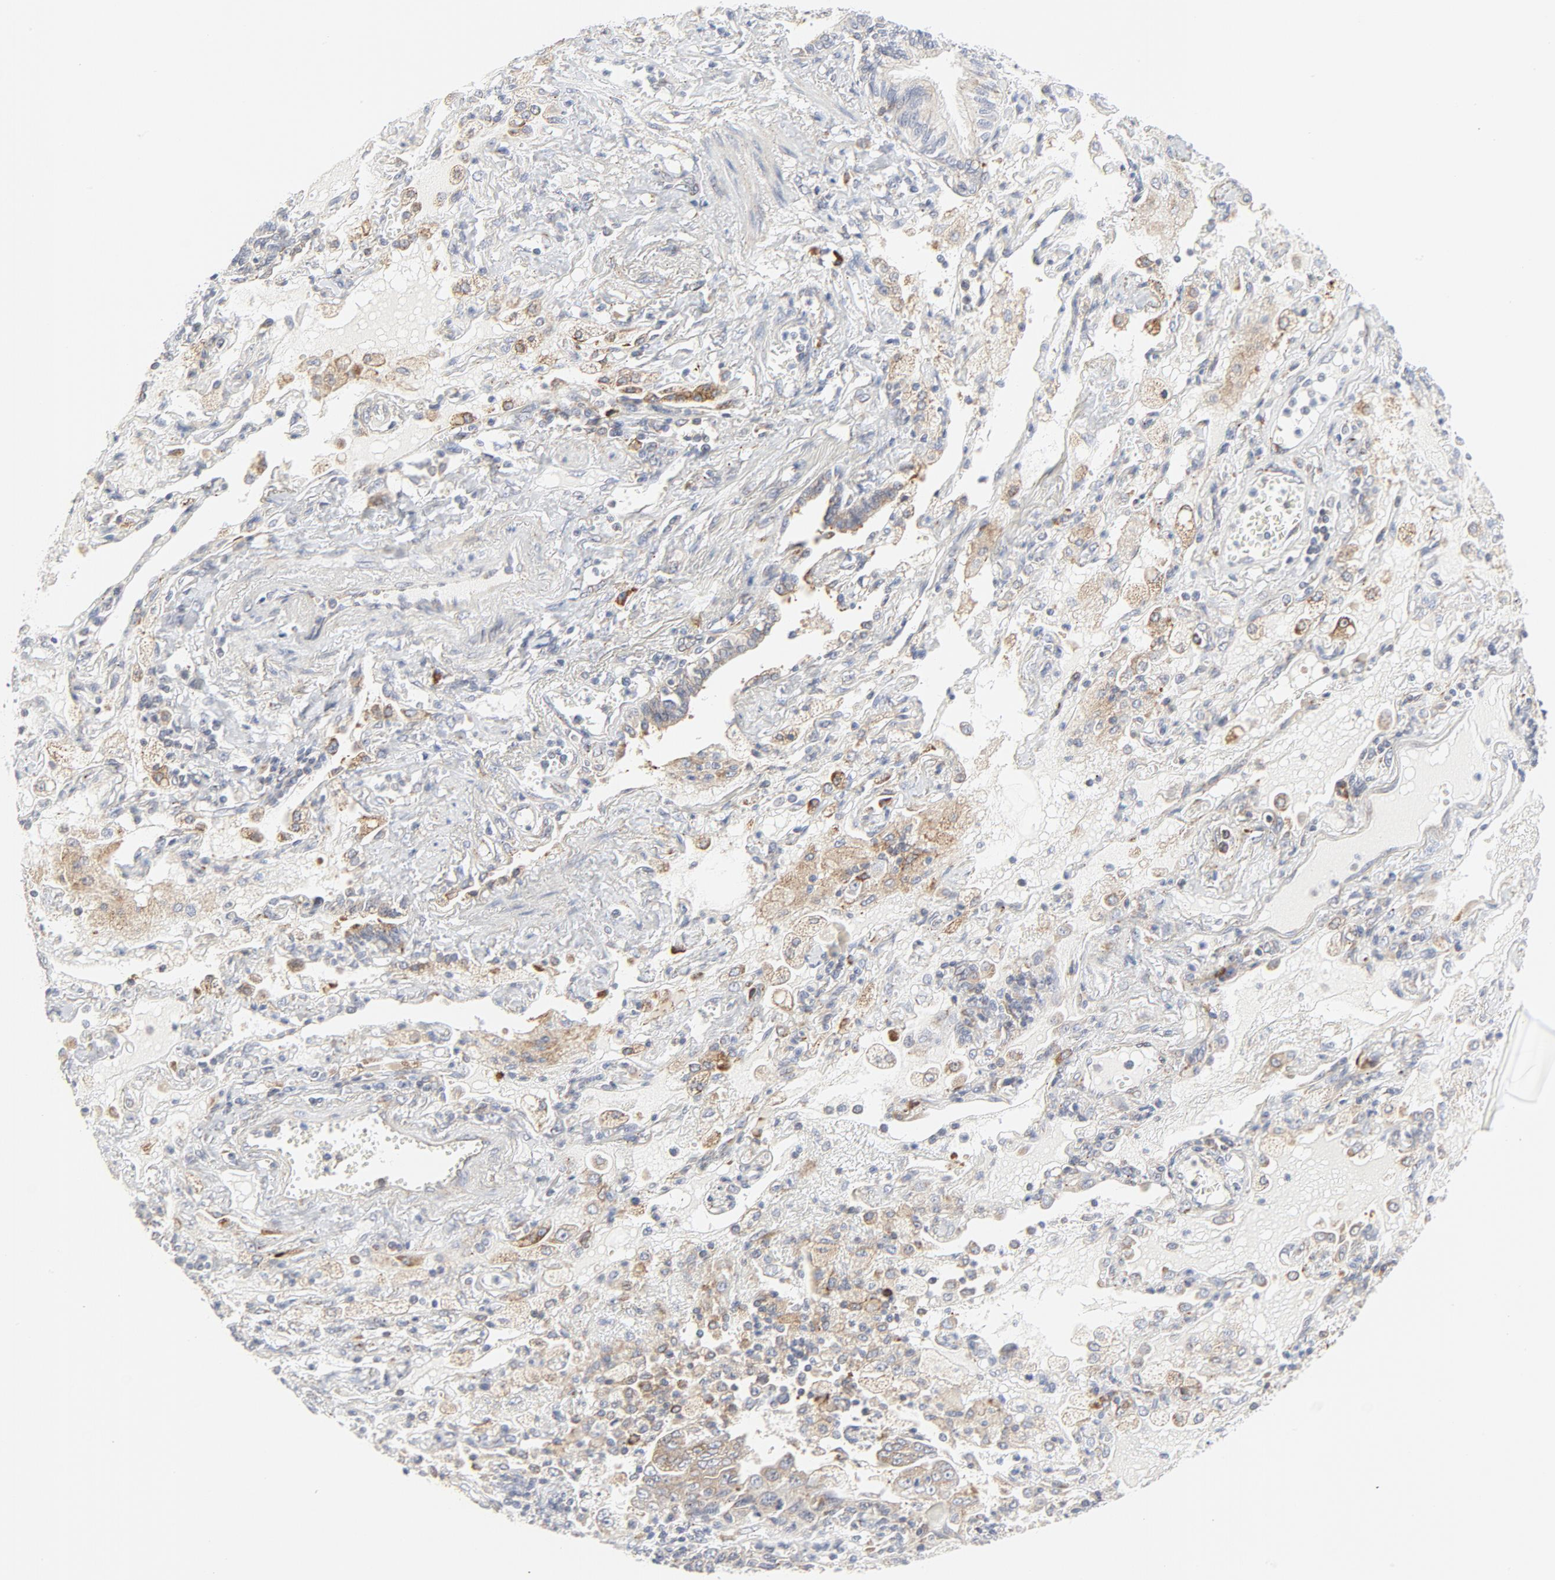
{"staining": {"intensity": "moderate", "quantity": ">75%", "location": "cytoplasmic/membranous"}, "tissue": "lung cancer", "cell_type": "Tumor cells", "image_type": "cancer", "snomed": [{"axis": "morphology", "description": "Squamous cell carcinoma, NOS"}, {"axis": "topography", "description": "Lung"}], "caption": "A medium amount of moderate cytoplasmic/membranous expression is identified in approximately >75% of tumor cells in squamous cell carcinoma (lung) tissue.", "gene": "LRP6", "patient": {"sex": "female", "age": 76}}